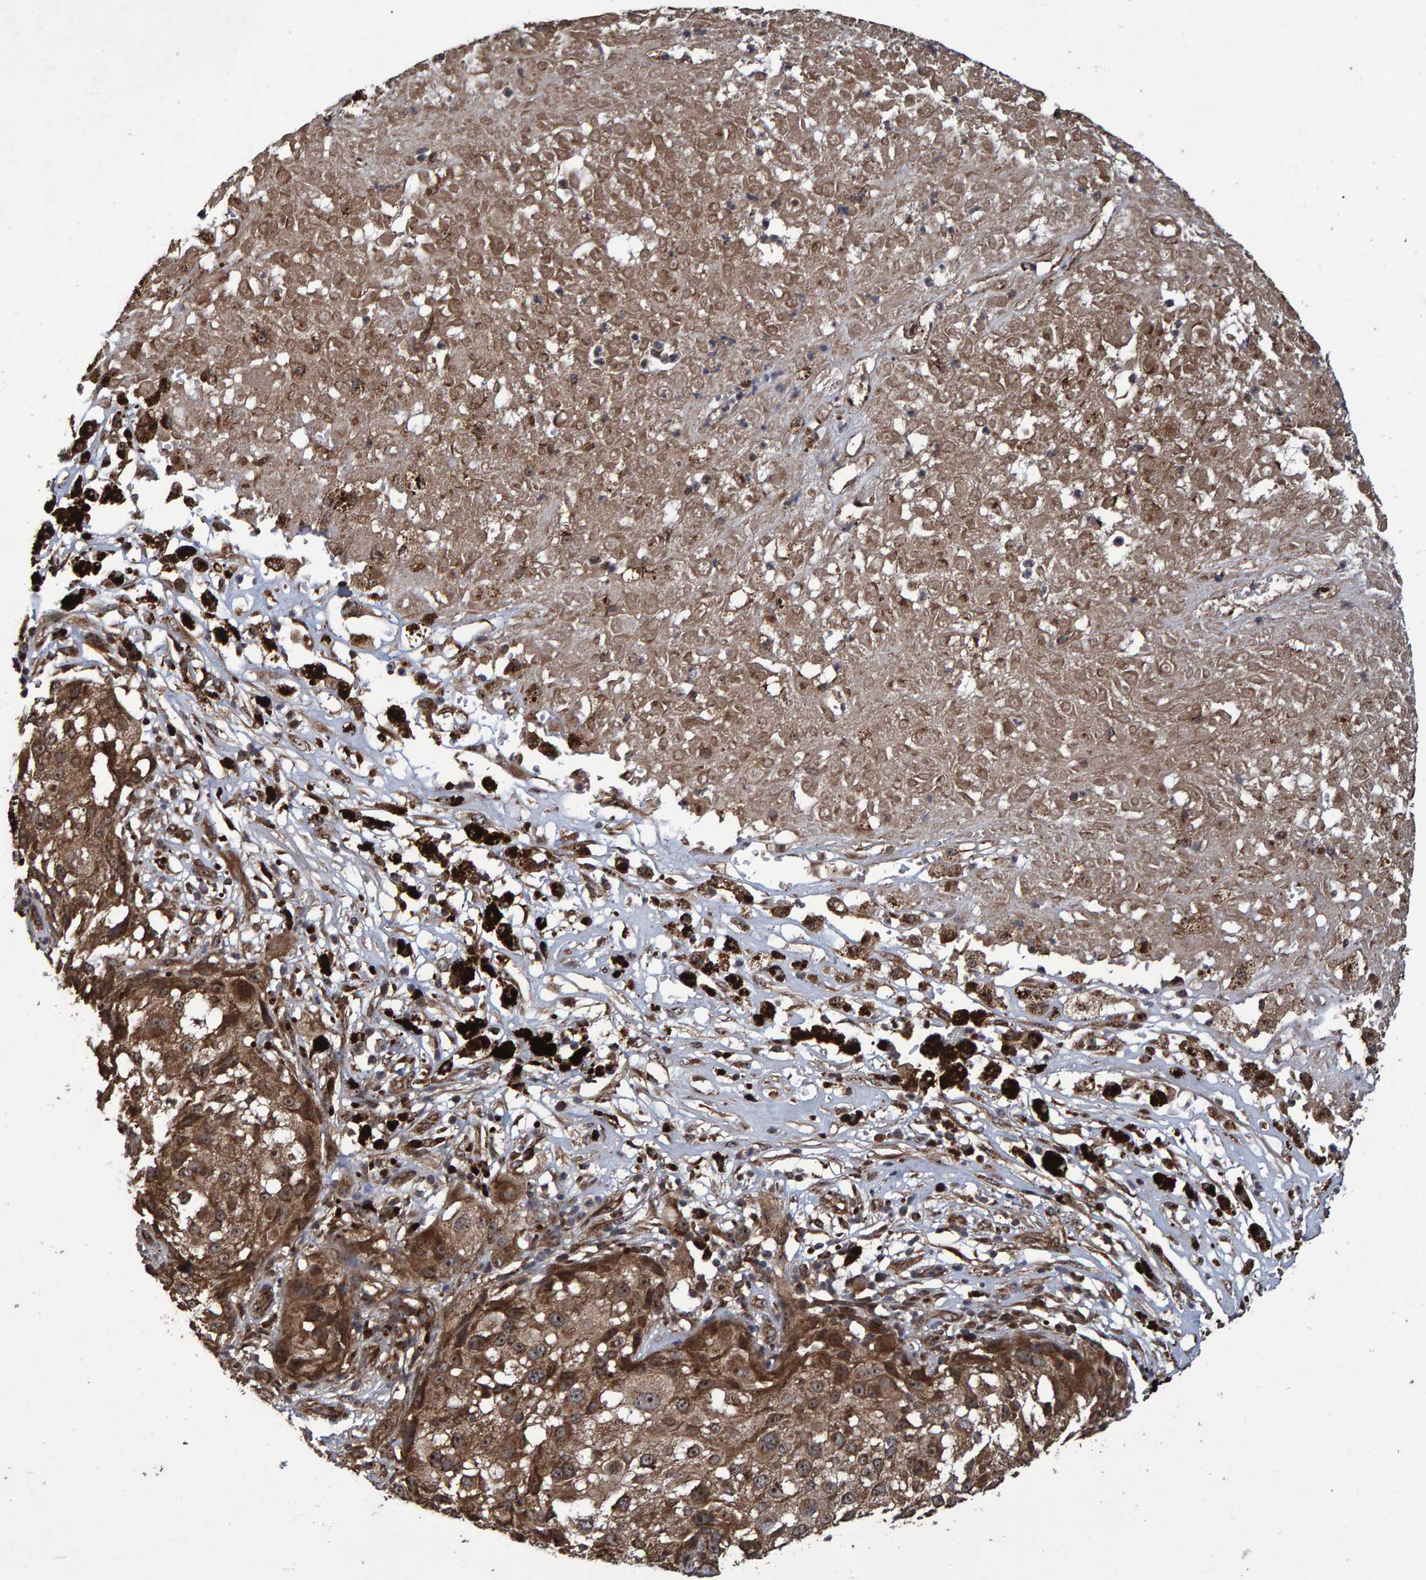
{"staining": {"intensity": "moderate", "quantity": ">75%", "location": "cytoplasmic/membranous,nuclear"}, "tissue": "melanoma", "cell_type": "Tumor cells", "image_type": "cancer", "snomed": [{"axis": "morphology", "description": "Necrosis, NOS"}, {"axis": "morphology", "description": "Malignant melanoma, NOS"}, {"axis": "topography", "description": "Skin"}], "caption": "High-magnification brightfield microscopy of melanoma stained with DAB (3,3'-diaminobenzidine) (brown) and counterstained with hematoxylin (blue). tumor cells exhibit moderate cytoplasmic/membranous and nuclear expression is appreciated in approximately>75% of cells. (brown staining indicates protein expression, while blue staining denotes nuclei).", "gene": "TRIM68", "patient": {"sex": "female", "age": 87}}